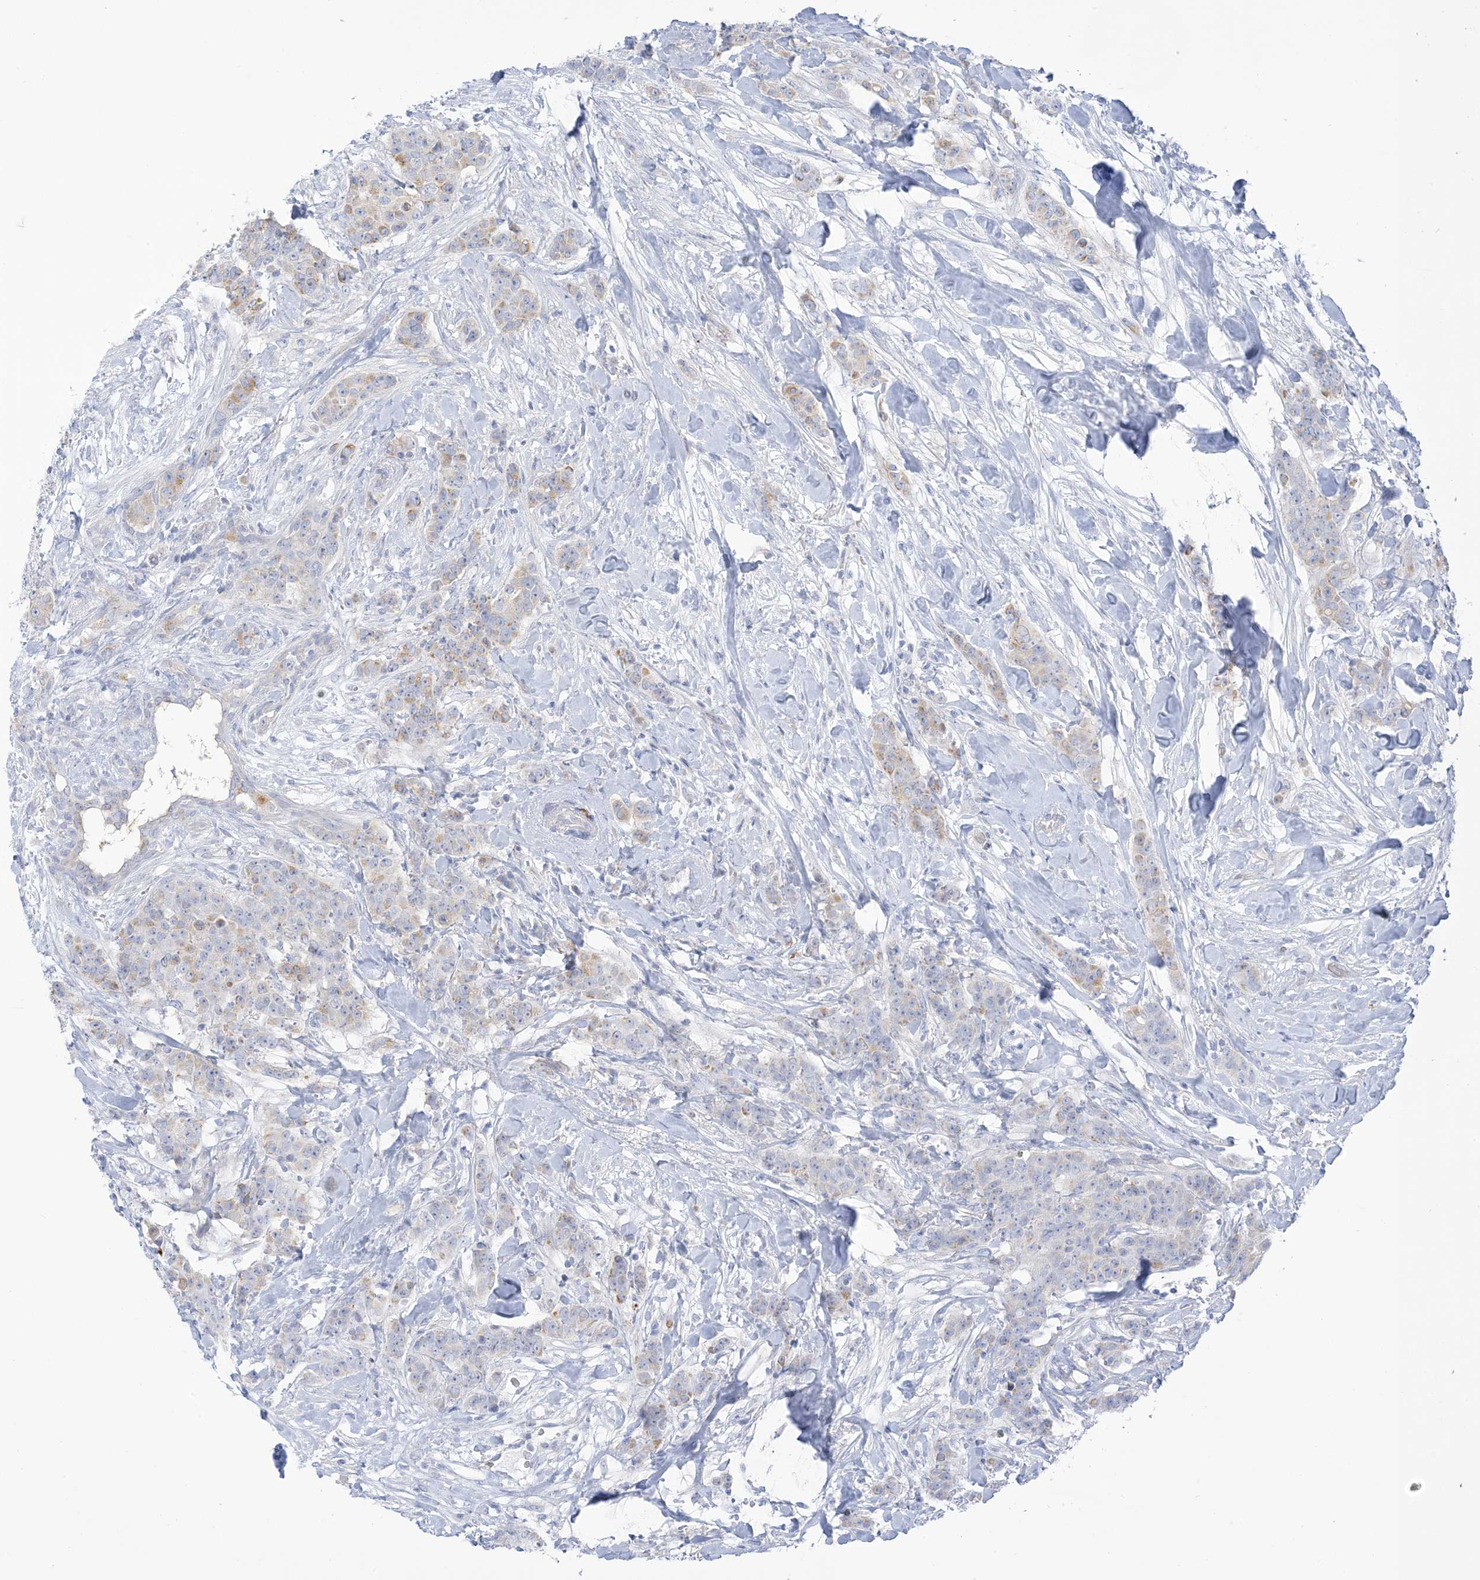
{"staining": {"intensity": "moderate", "quantity": "<25%", "location": "cytoplasmic/membranous"}, "tissue": "breast cancer", "cell_type": "Tumor cells", "image_type": "cancer", "snomed": [{"axis": "morphology", "description": "Duct carcinoma"}, {"axis": "topography", "description": "Breast"}], "caption": "The image shows immunohistochemical staining of breast cancer. There is moderate cytoplasmic/membranous positivity is identified in approximately <25% of tumor cells.", "gene": "XIRP2", "patient": {"sex": "female", "age": 40}}